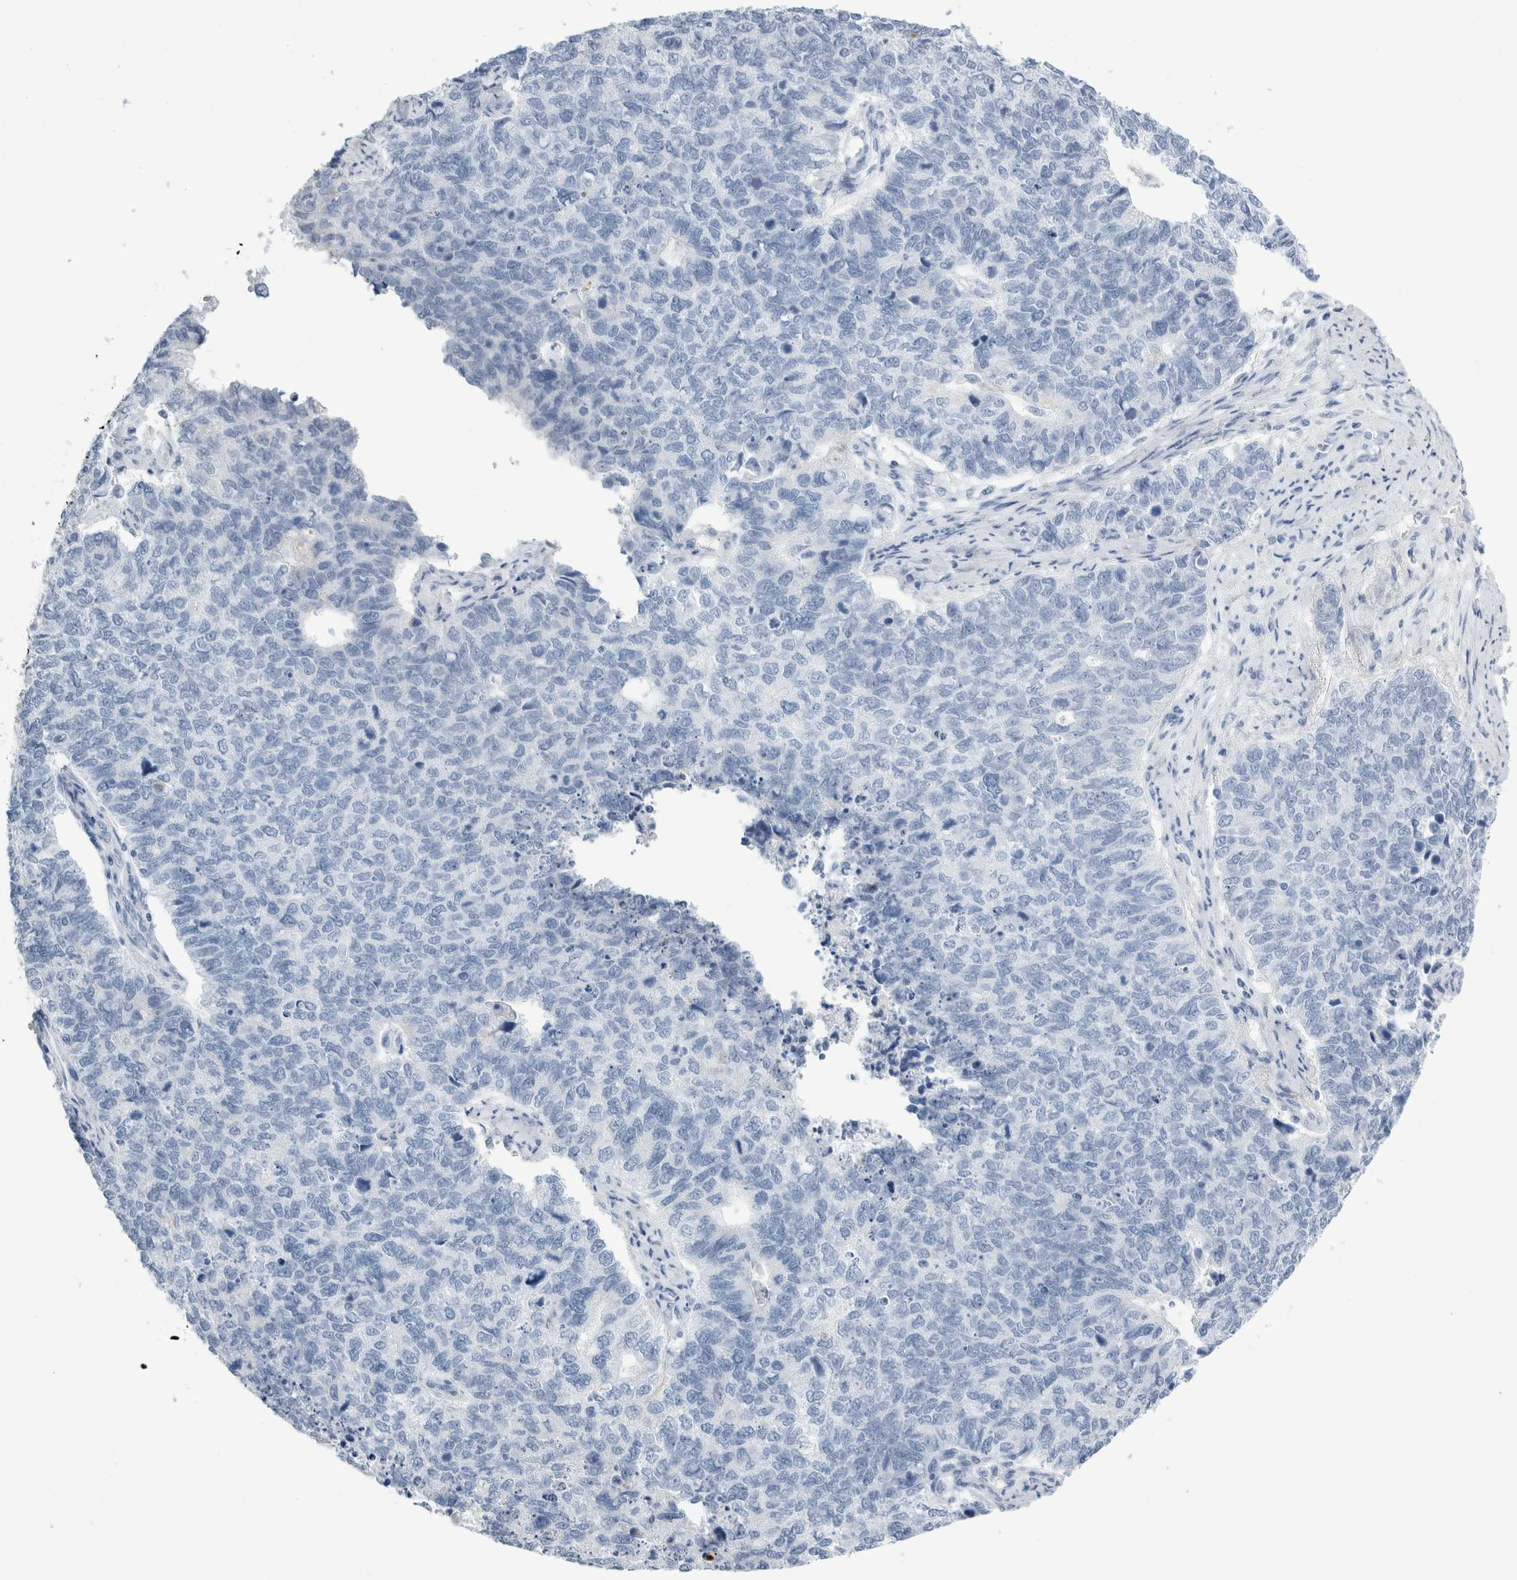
{"staining": {"intensity": "negative", "quantity": "none", "location": "none"}, "tissue": "cervical cancer", "cell_type": "Tumor cells", "image_type": "cancer", "snomed": [{"axis": "morphology", "description": "Squamous cell carcinoma, NOS"}, {"axis": "topography", "description": "Cervix"}], "caption": "Tumor cells are negative for brown protein staining in squamous cell carcinoma (cervical). Nuclei are stained in blue.", "gene": "RPH3AL", "patient": {"sex": "female", "age": 63}}